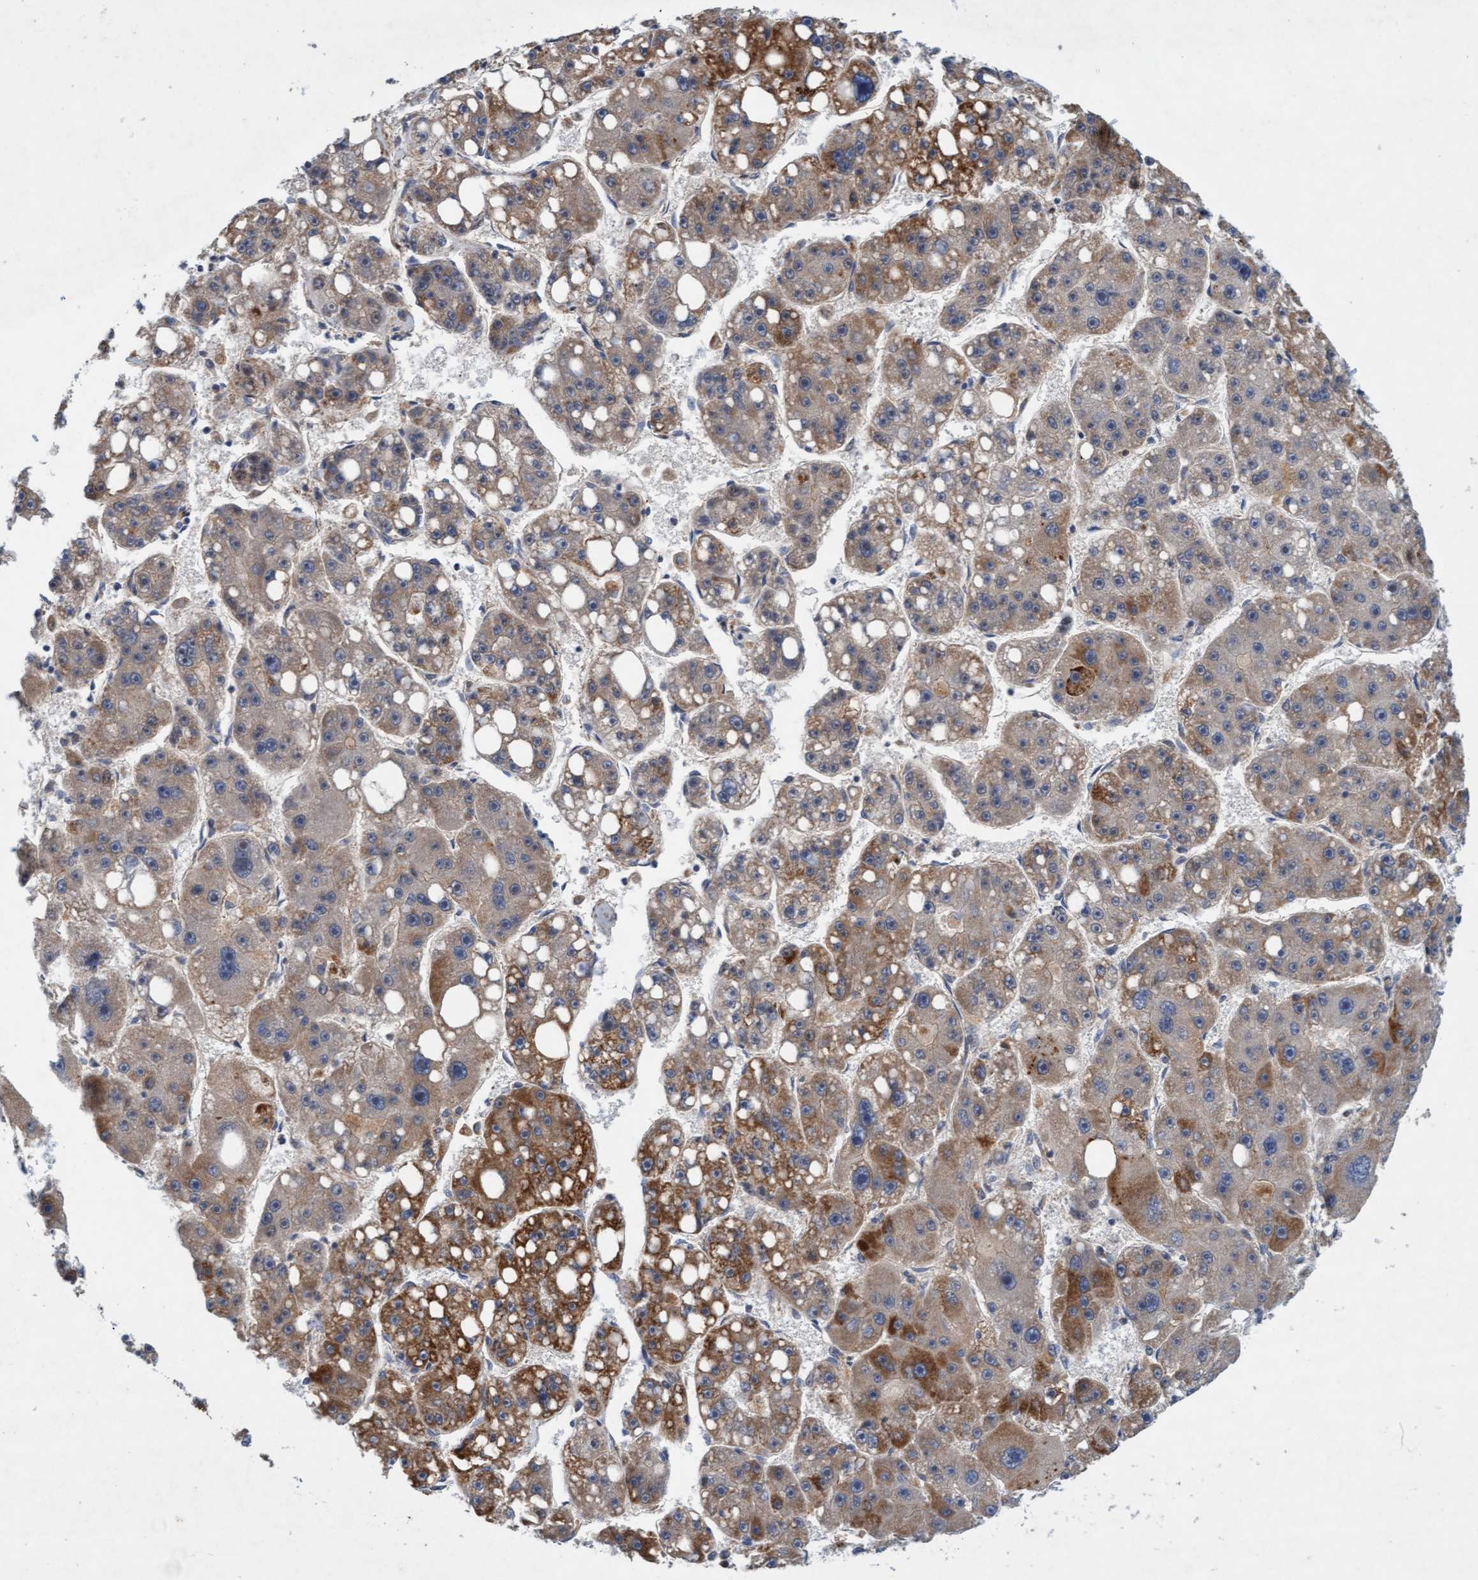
{"staining": {"intensity": "strong", "quantity": ">75%", "location": "cytoplasmic/membranous"}, "tissue": "liver cancer", "cell_type": "Tumor cells", "image_type": "cancer", "snomed": [{"axis": "morphology", "description": "Carcinoma, Hepatocellular, NOS"}, {"axis": "topography", "description": "Liver"}], "caption": "Protein staining reveals strong cytoplasmic/membranous expression in about >75% of tumor cells in liver hepatocellular carcinoma.", "gene": "TMEM70", "patient": {"sex": "female", "age": 61}}